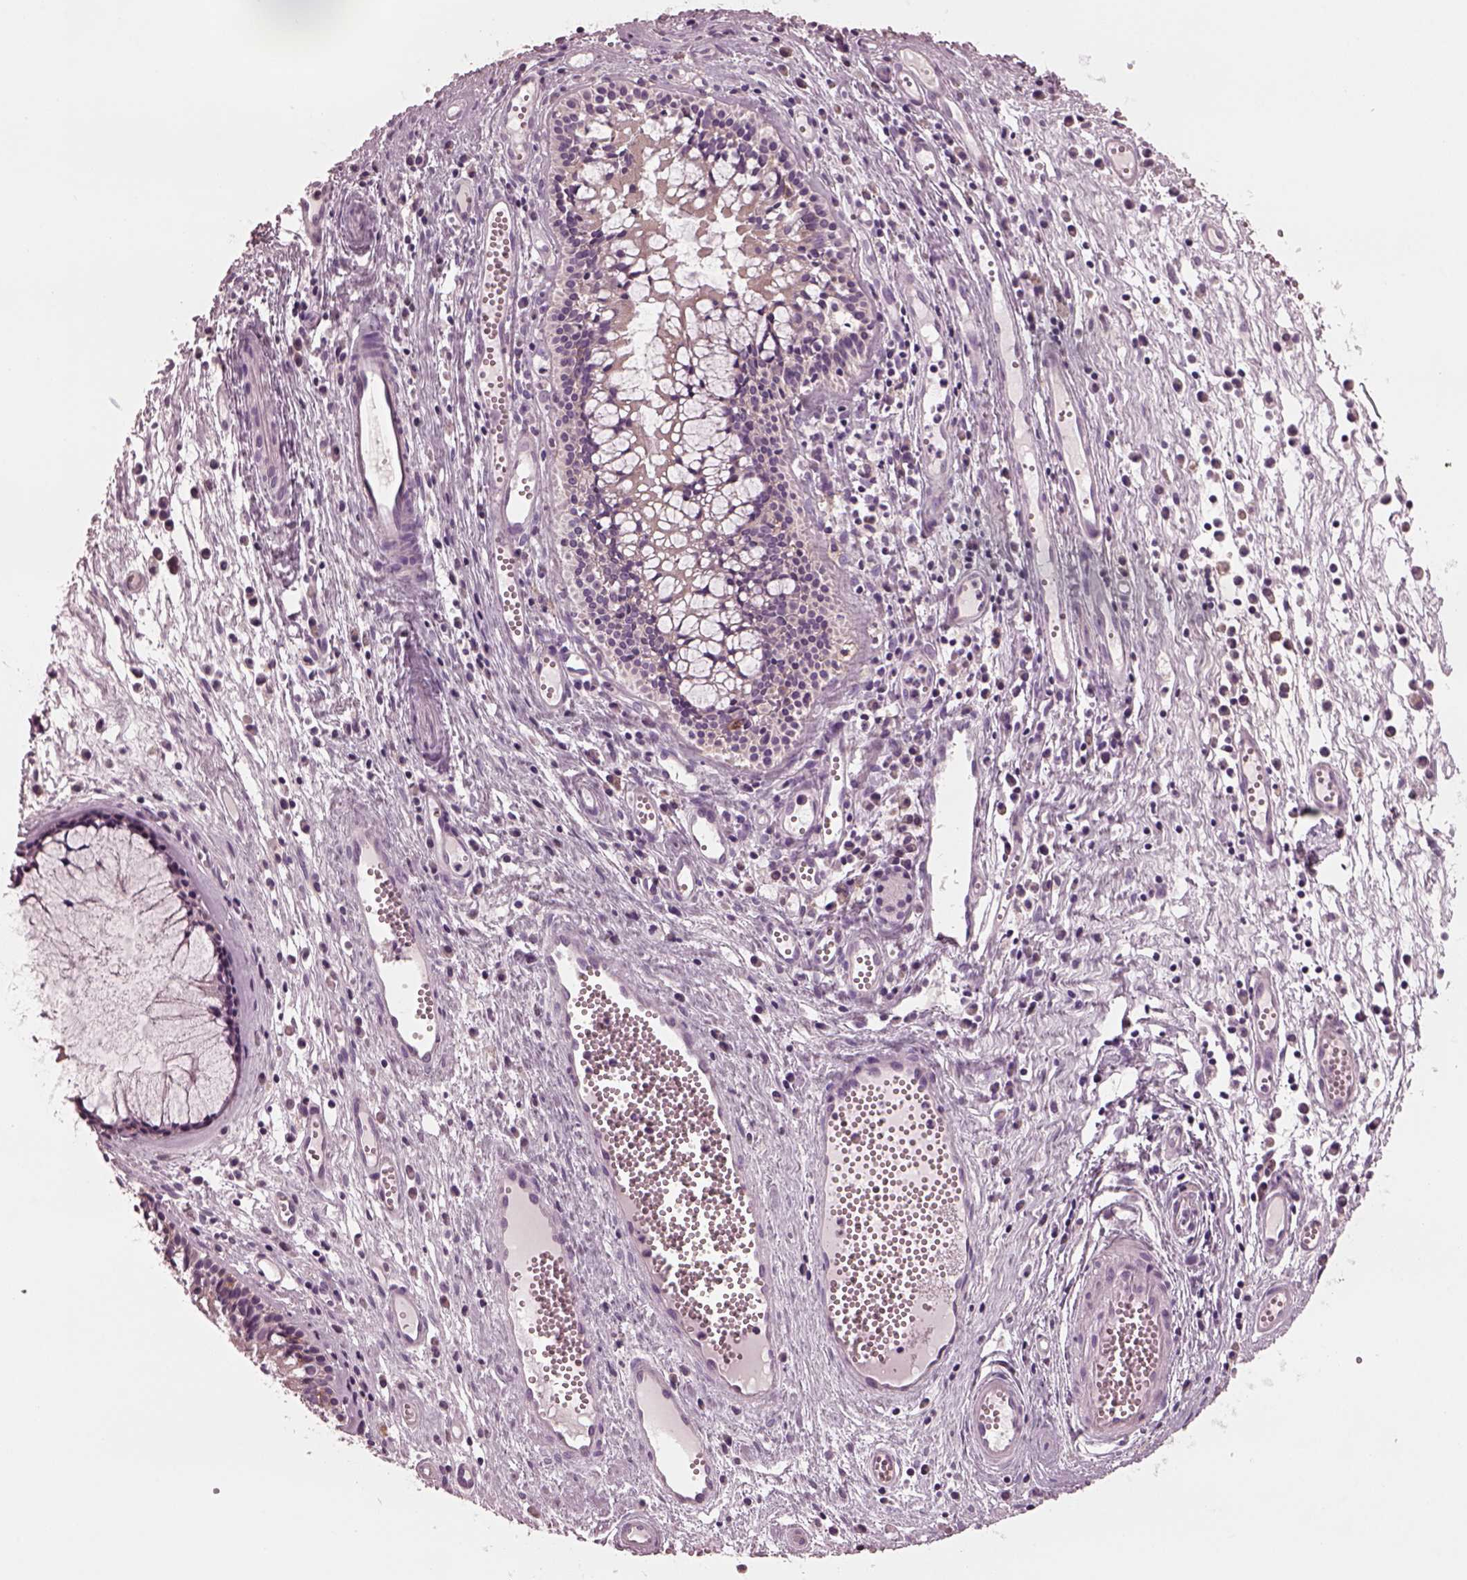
{"staining": {"intensity": "weak", "quantity": ">75%", "location": "cytoplasmic/membranous"}, "tissue": "nasopharynx", "cell_type": "Respiratory epithelial cells", "image_type": "normal", "snomed": [{"axis": "morphology", "description": "Normal tissue, NOS"}, {"axis": "topography", "description": "Nasopharynx"}], "caption": "An image of human nasopharynx stained for a protein displays weak cytoplasmic/membranous brown staining in respiratory epithelial cells.", "gene": "AP4M1", "patient": {"sex": "male", "age": 31}}